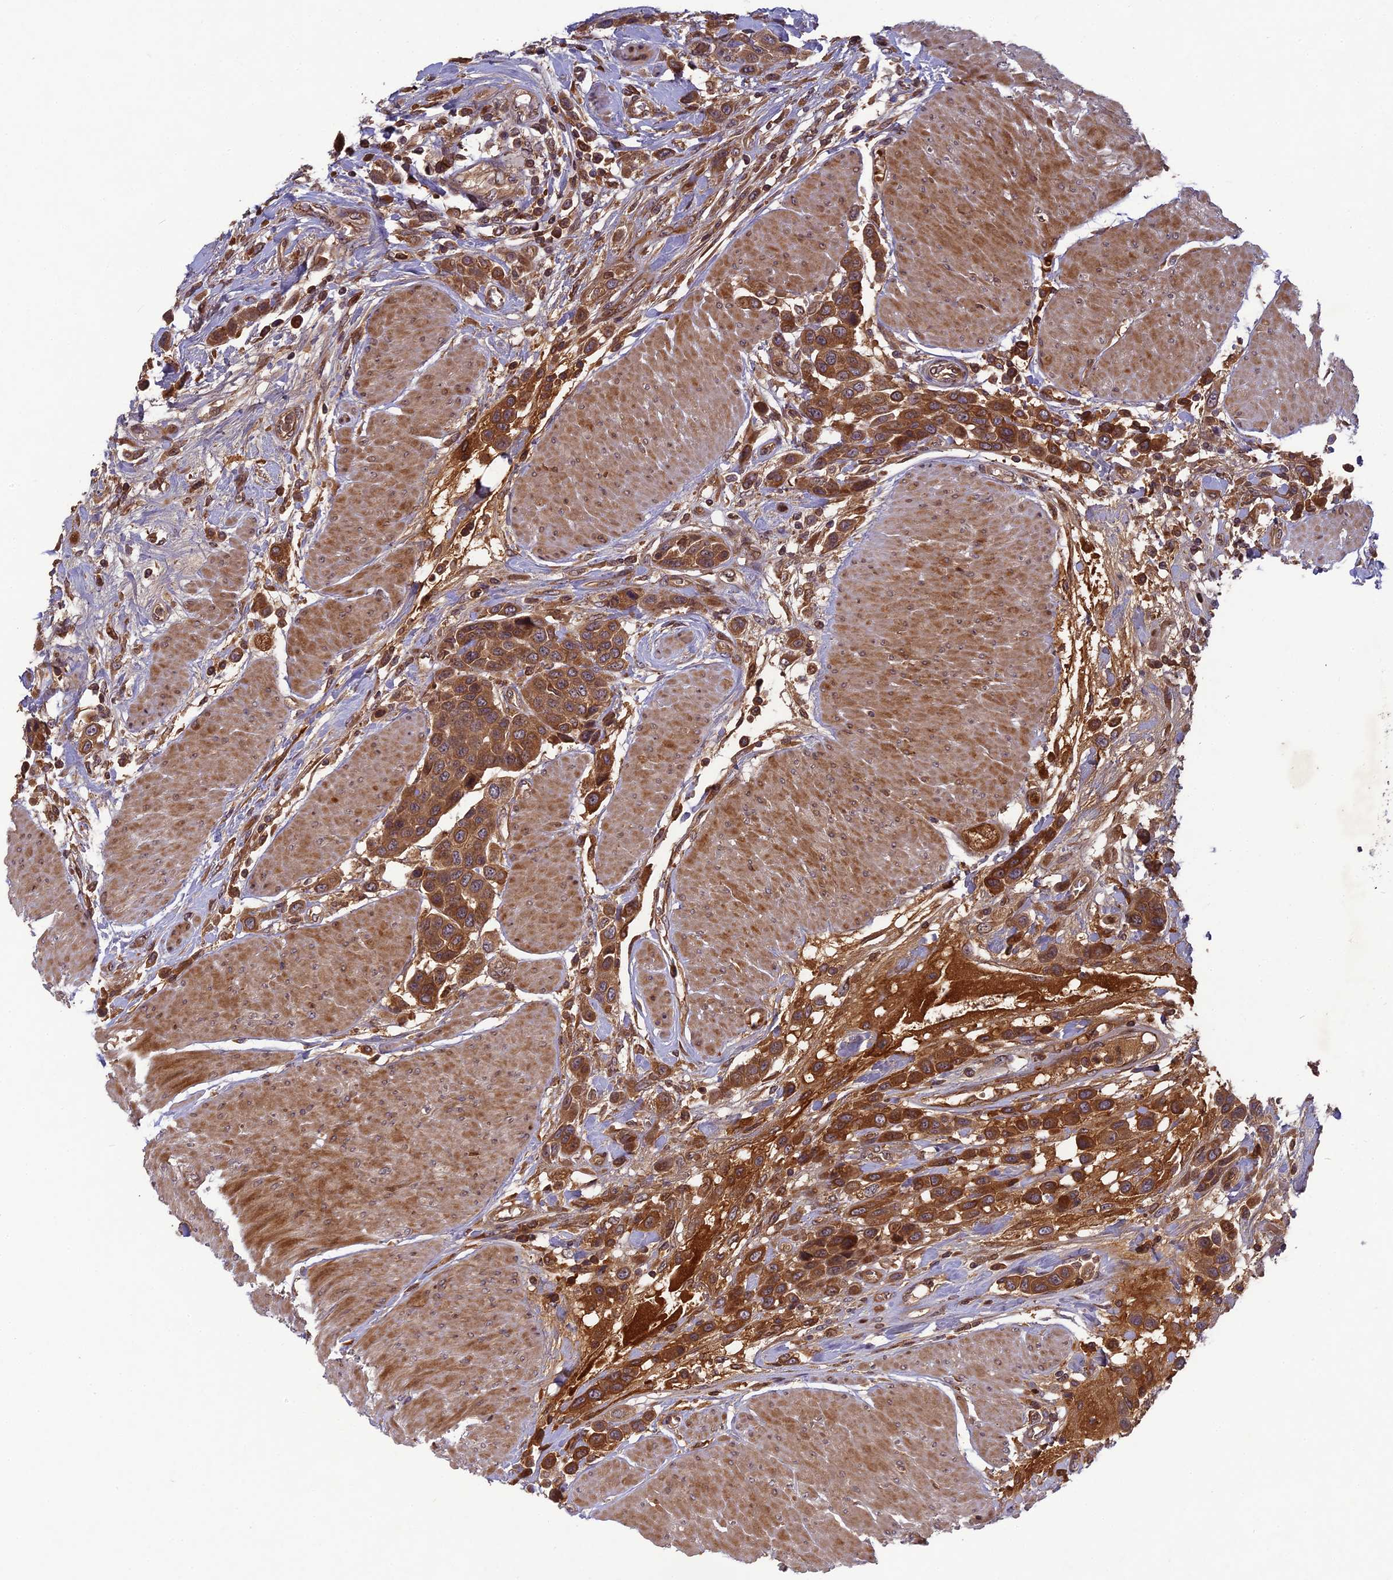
{"staining": {"intensity": "moderate", "quantity": ">75%", "location": "cytoplasmic/membranous"}, "tissue": "urothelial cancer", "cell_type": "Tumor cells", "image_type": "cancer", "snomed": [{"axis": "morphology", "description": "Urothelial carcinoma, High grade"}, {"axis": "topography", "description": "Urinary bladder"}], "caption": "Brown immunohistochemical staining in human urothelial cancer reveals moderate cytoplasmic/membranous positivity in about >75% of tumor cells. (Brightfield microscopy of DAB IHC at high magnification).", "gene": "TMUB2", "patient": {"sex": "male", "age": 50}}